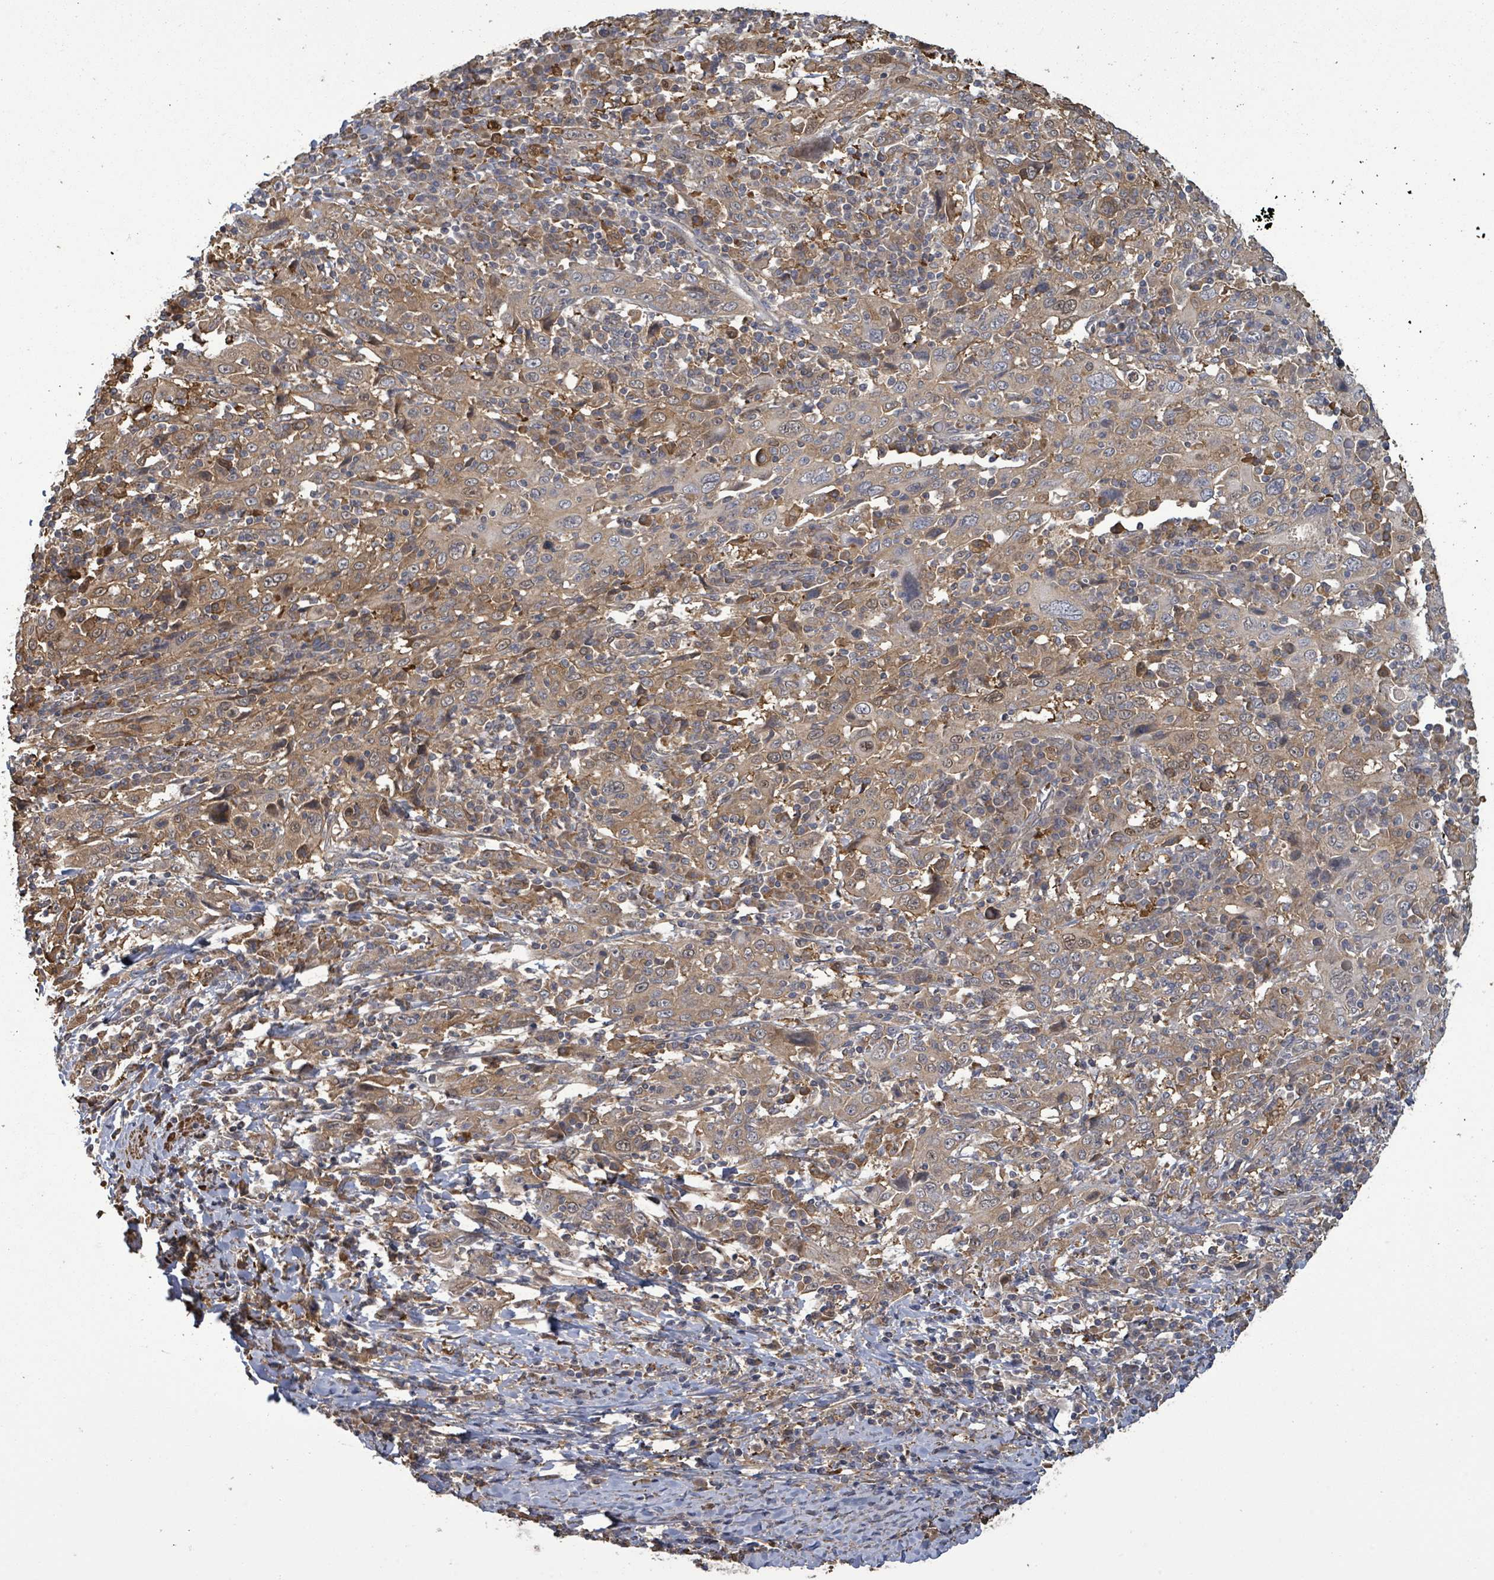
{"staining": {"intensity": "moderate", "quantity": ">75%", "location": "cytoplasmic/membranous"}, "tissue": "cervical cancer", "cell_type": "Tumor cells", "image_type": "cancer", "snomed": [{"axis": "morphology", "description": "Squamous cell carcinoma, NOS"}, {"axis": "topography", "description": "Cervix"}], "caption": "High-magnification brightfield microscopy of cervical cancer stained with DAB (3,3'-diaminobenzidine) (brown) and counterstained with hematoxylin (blue). tumor cells exhibit moderate cytoplasmic/membranous expression is identified in about>75% of cells.", "gene": "MAP3K6", "patient": {"sex": "female", "age": 46}}